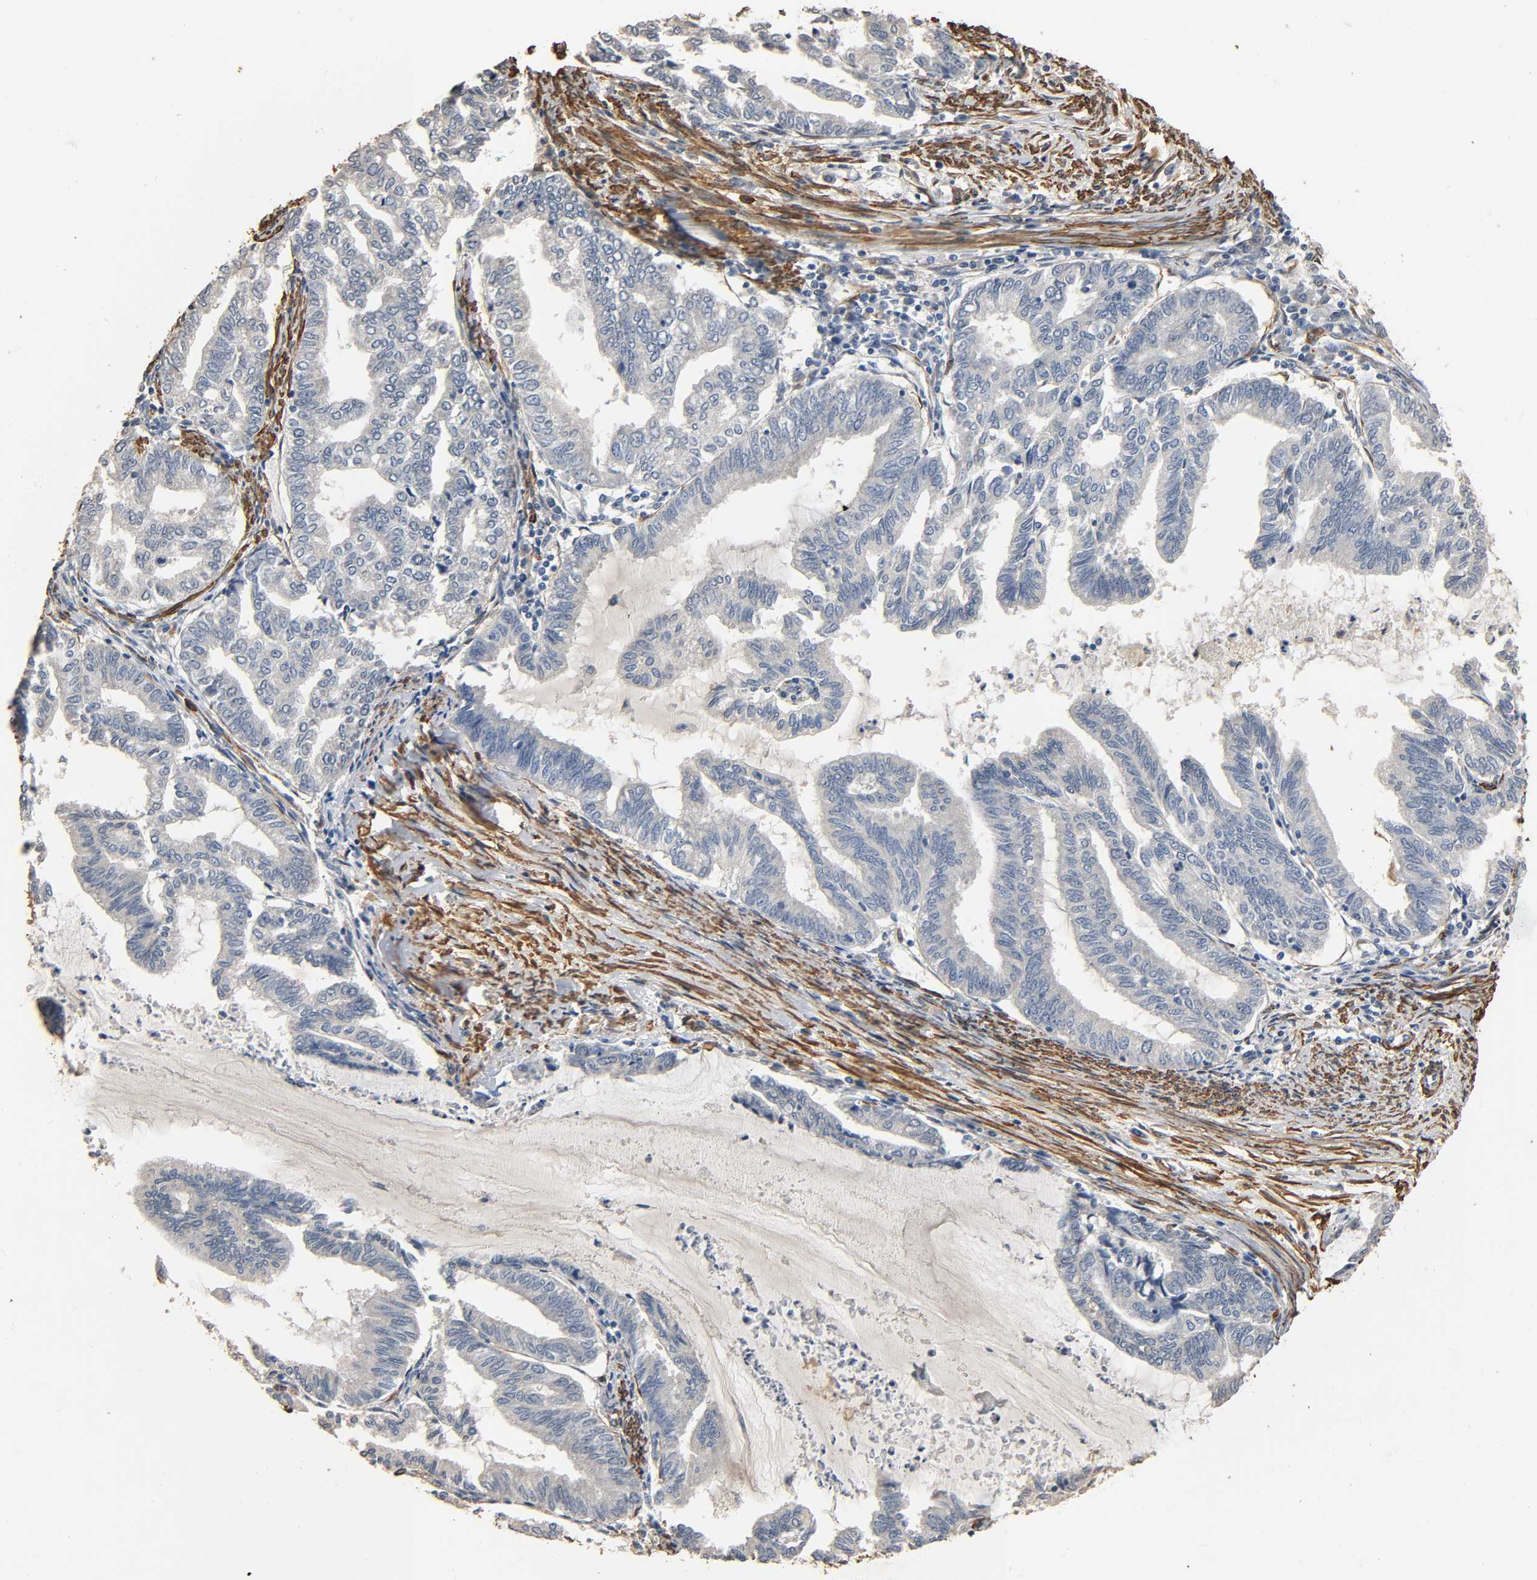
{"staining": {"intensity": "weak", "quantity": "25%-75%", "location": "cytoplasmic/membranous"}, "tissue": "endometrial cancer", "cell_type": "Tumor cells", "image_type": "cancer", "snomed": [{"axis": "morphology", "description": "Adenocarcinoma, NOS"}, {"axis": "topography", "description": "Endometrium"}], "caption": "Adenocarcinoma (endometrial) stained with a protein marker displays weak staining in tumor cells.", "gene": "GSTA3", "patient": {"sex": "female", "age": 79}}